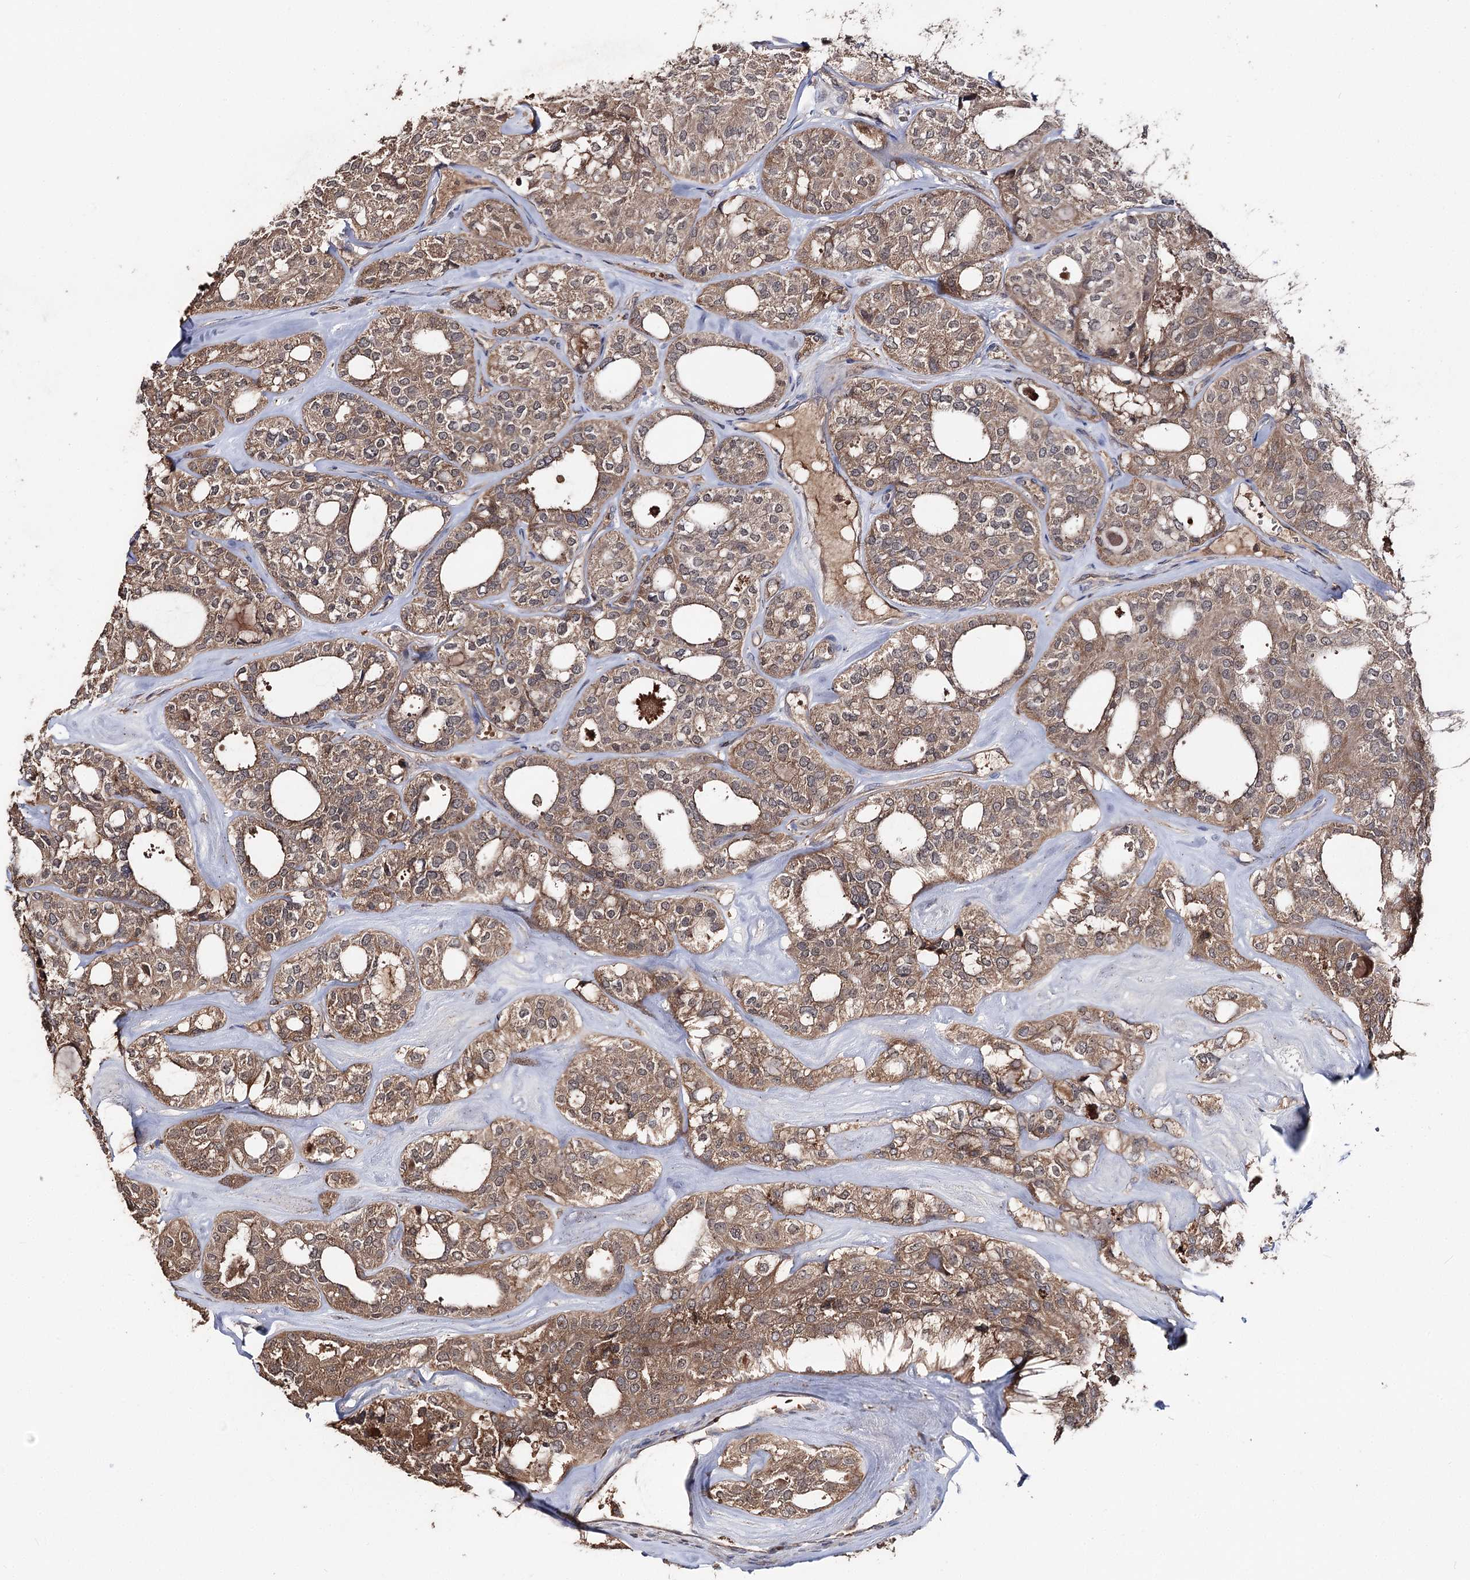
{"staining": {"intensity": "moderate", "quantity": ">75%", "location": "cytoplasmic/membranous"}, "tissue": "thyroid cancer", "cell_type": "Tumor cells", "image_type": "cancer", "snomed": [{"axis": "morphology", "description": "Follicular adenoma carcinoma, NOS"}, {"axis": "topography", "description": "Thyroid gland"}], "caption": "The histopathology image demonstrates a brown stain indicating the presence of a protein in the cytoplasmic/membranous of tumor cells in thyroid follicular adenoma carcinoma.", "gene": "FAM53B", "patient": {"sex": "male", "age": 75}}